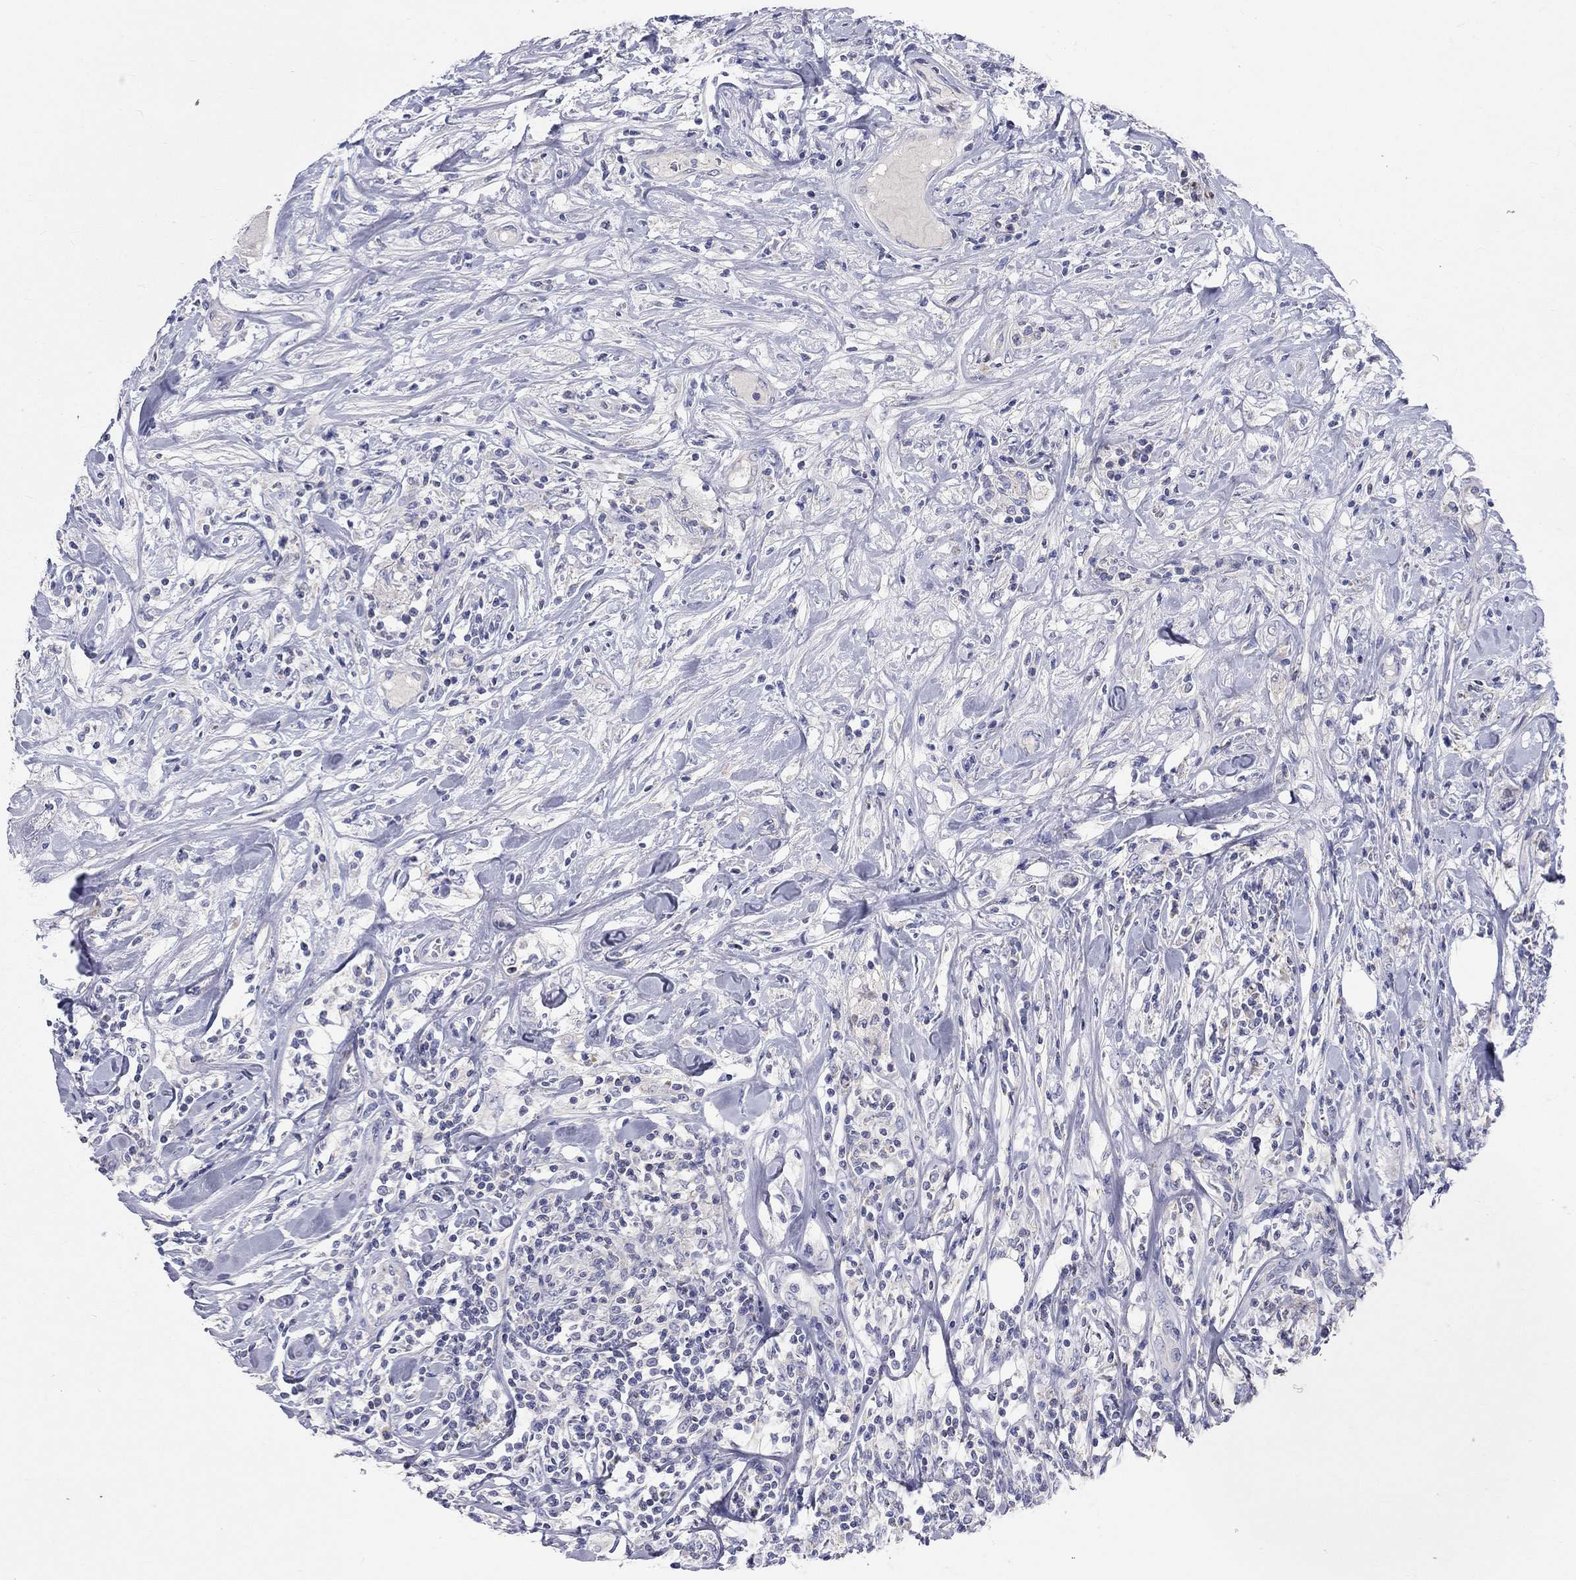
{"staining": {"intensity": "negative", "quantity": "none", "location": "none"}, "tissue": "lymphoma", "cell_type": "Tumor cells", "image_type": "cancer", "snomed": [{"axis": "morphology", "description": "Malignant lymphoma, non-Hodgkin's type, High grade"}, {"axis": "topography", "description": "Lymph node"}], "caption": "Immunohistochemistry of lymphoma shows no positivity in tumor cells.", "gene": "RCAN1", "patient": {"sex": "female", "age": 84}}